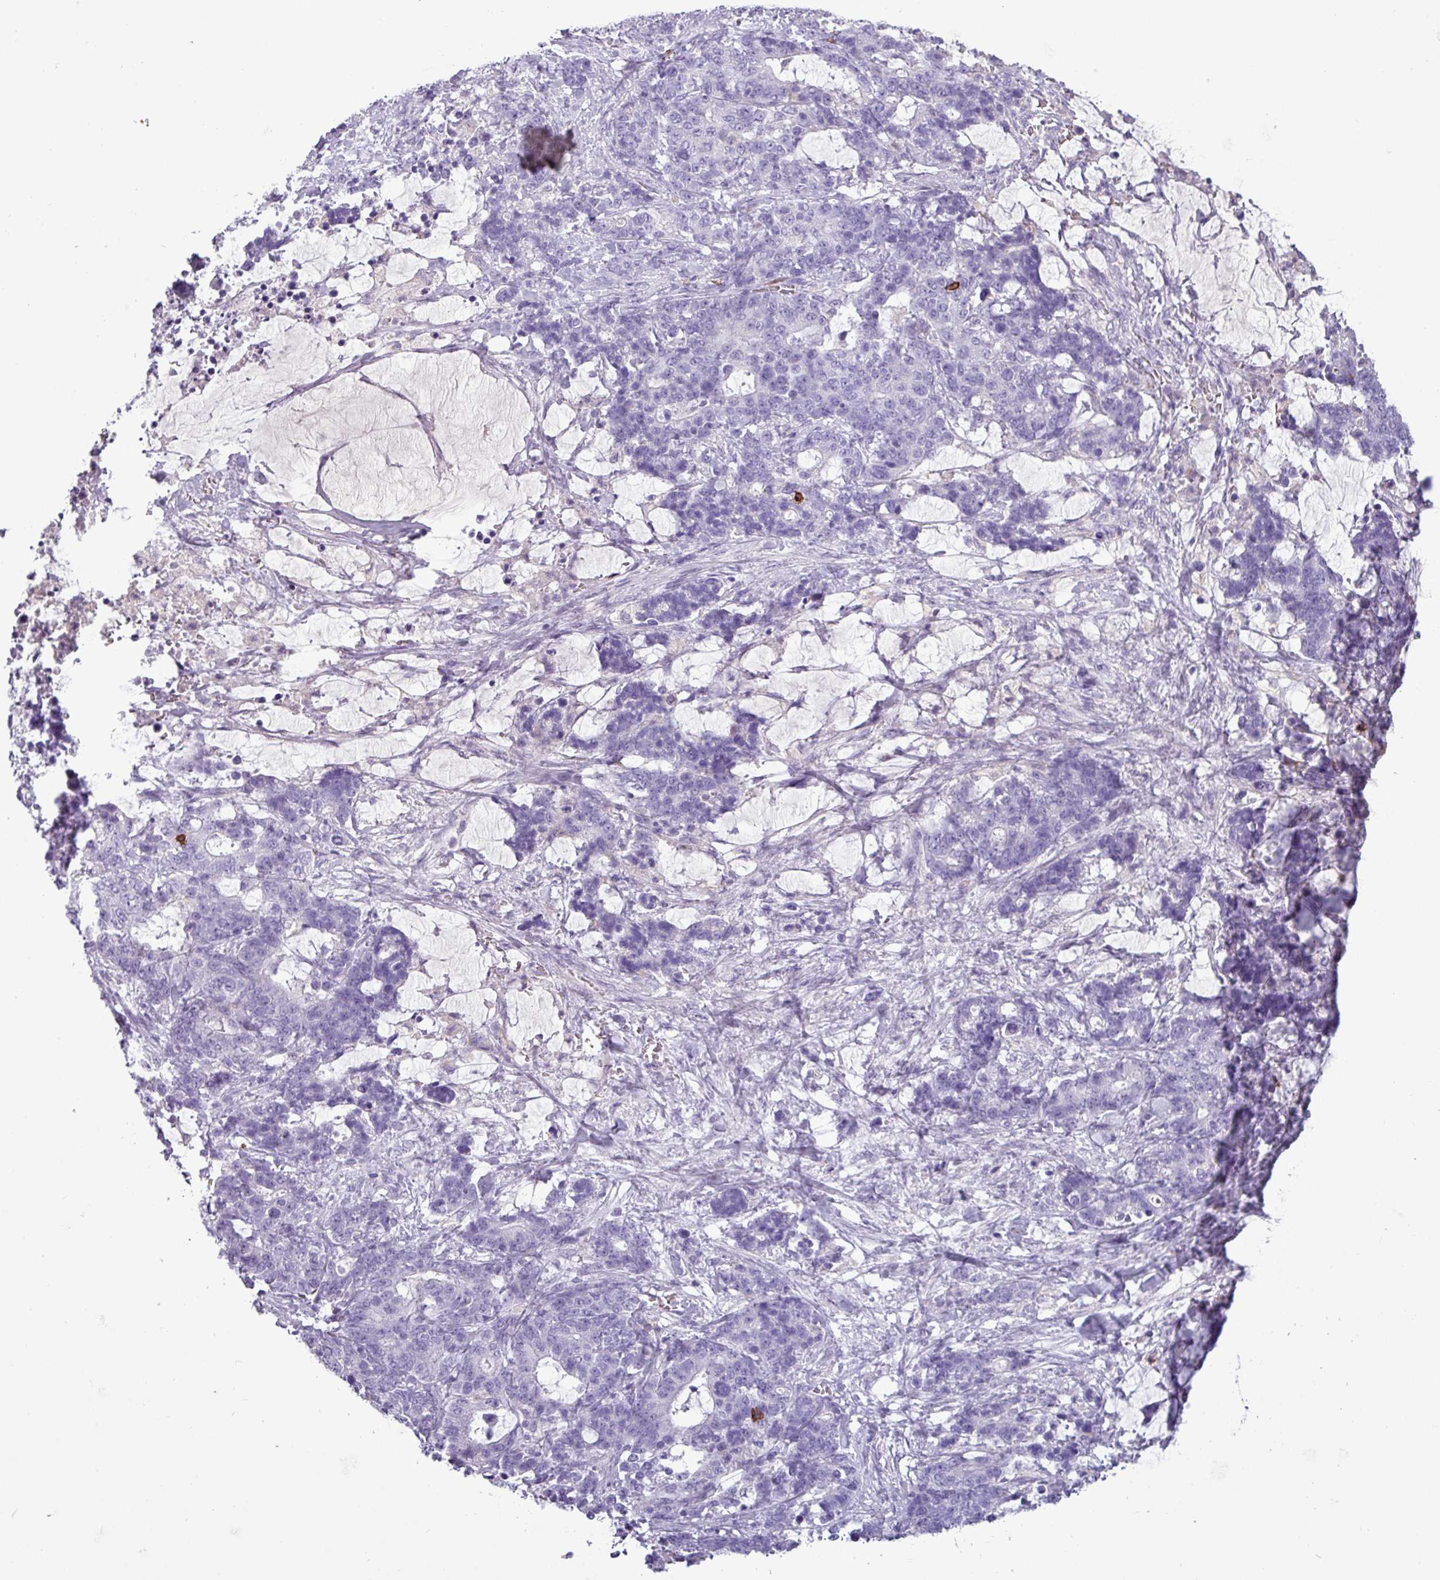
{"staining": {"intensity": "negative", "quantity": "none", "location": "none"}, "tissue": "stomach cancer", "cell_type": "Tumor cells", "image_type": "cancer", "snomed": [{"axis": "morphology", "description": "Normal tissue, NOS"}, {"axis": "morphology", "description": "Adenocarcinoma, NOS"}, {"axis": "topography", "description": "Stomach"}], "caption": "DAB immunohistochemical staining of stomach adenocarcinoma displays no significant positivity in tumor cells.", "gene": "CD8A", "patient": {"sex": "female", "age": 64}}